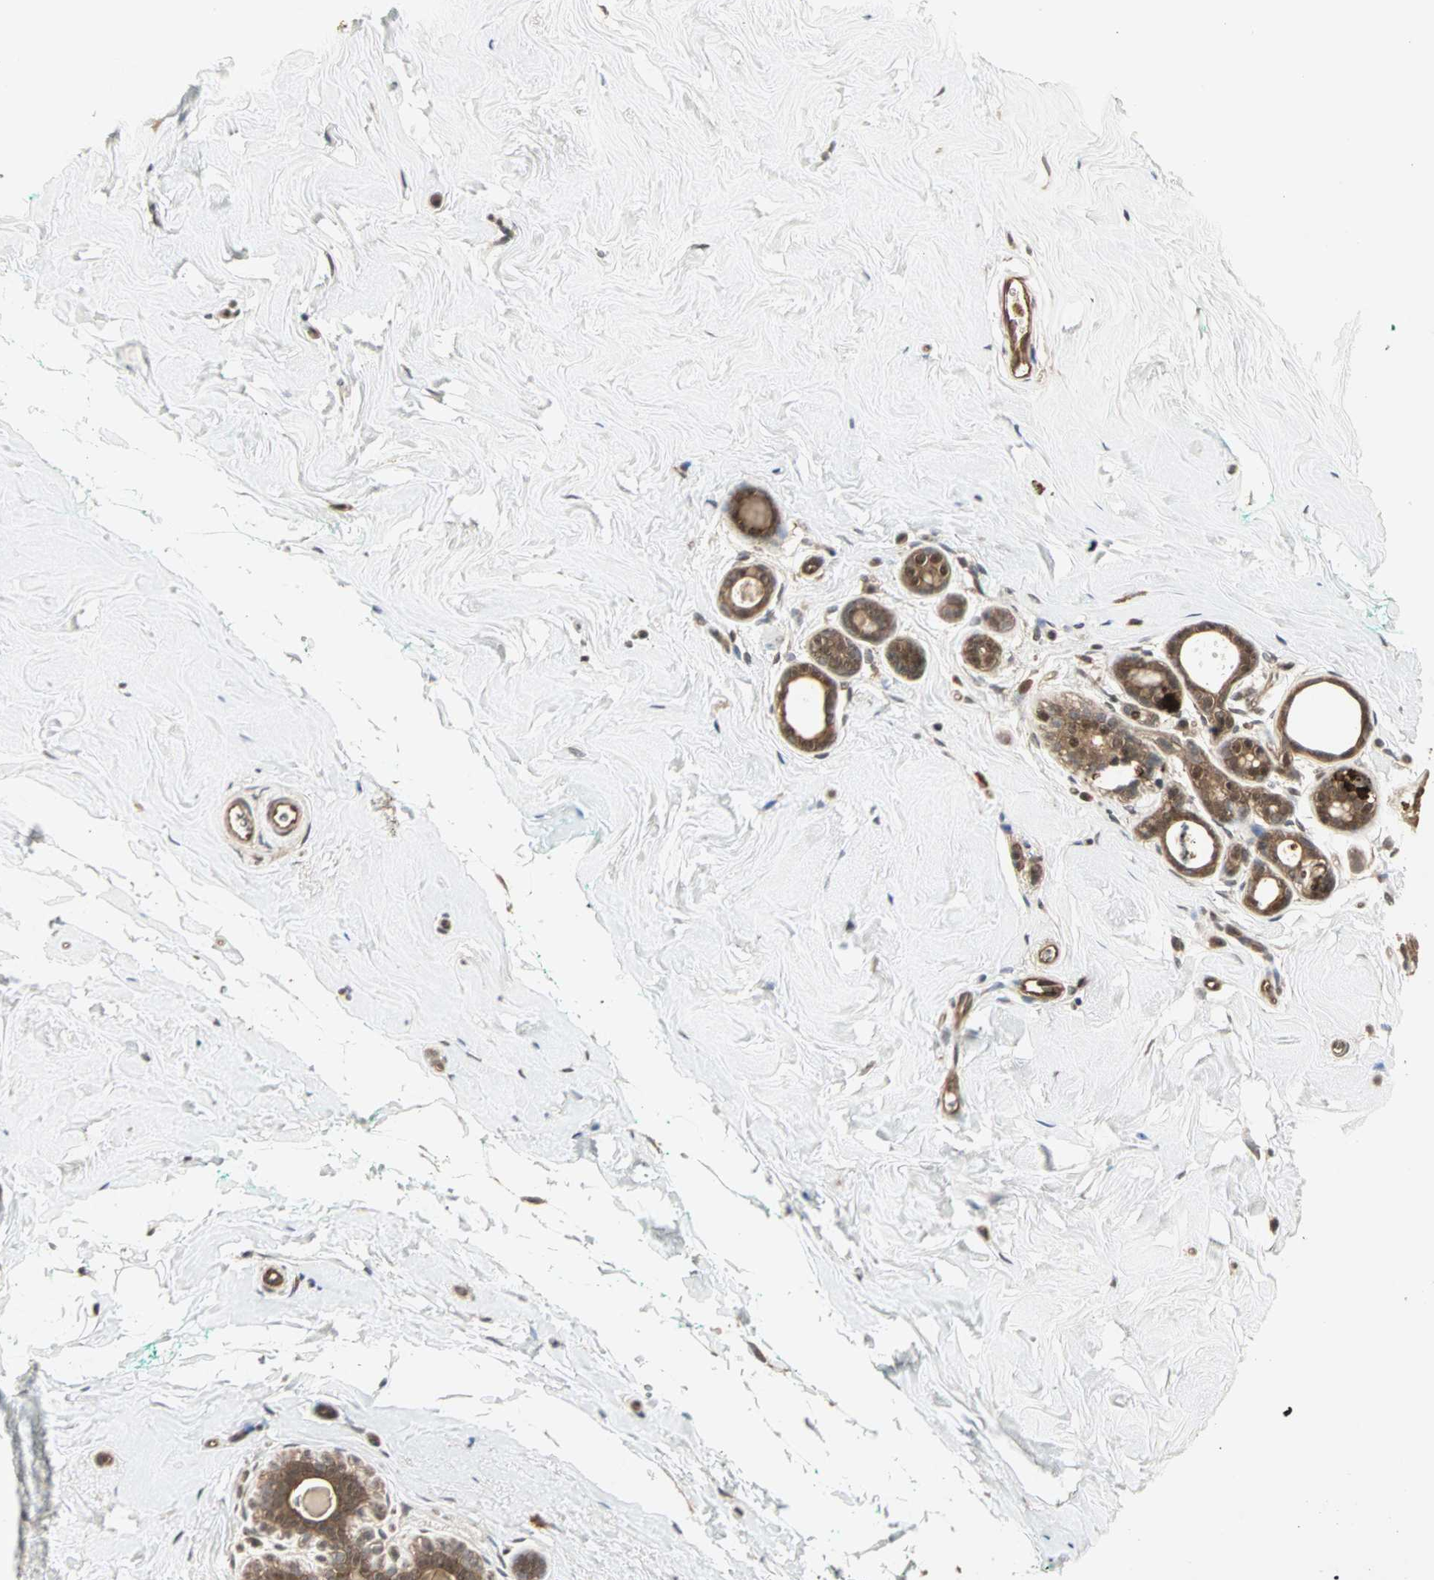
{"staining": {"intensity": "weak", "quantity": ">75%", "location": "cytoplasmic/membranous,nuclear"}, "tissue": "breast", "cell_type": "Adipocytes", "image_type": "normal", "snomed": [{"axis": "morphology", "description": "Normal tissue, NOS"}, {"axis": "topography", "description": "Breast"}], "caption": "This photomicrograph reveals IHC staining of normal human breast, with low weak cytoplasmic/membranous,nuclear positivity in about >75% of adipocytes.", "gene": "CSNK2B", "patient": {"sex": "female", "age": 52}}